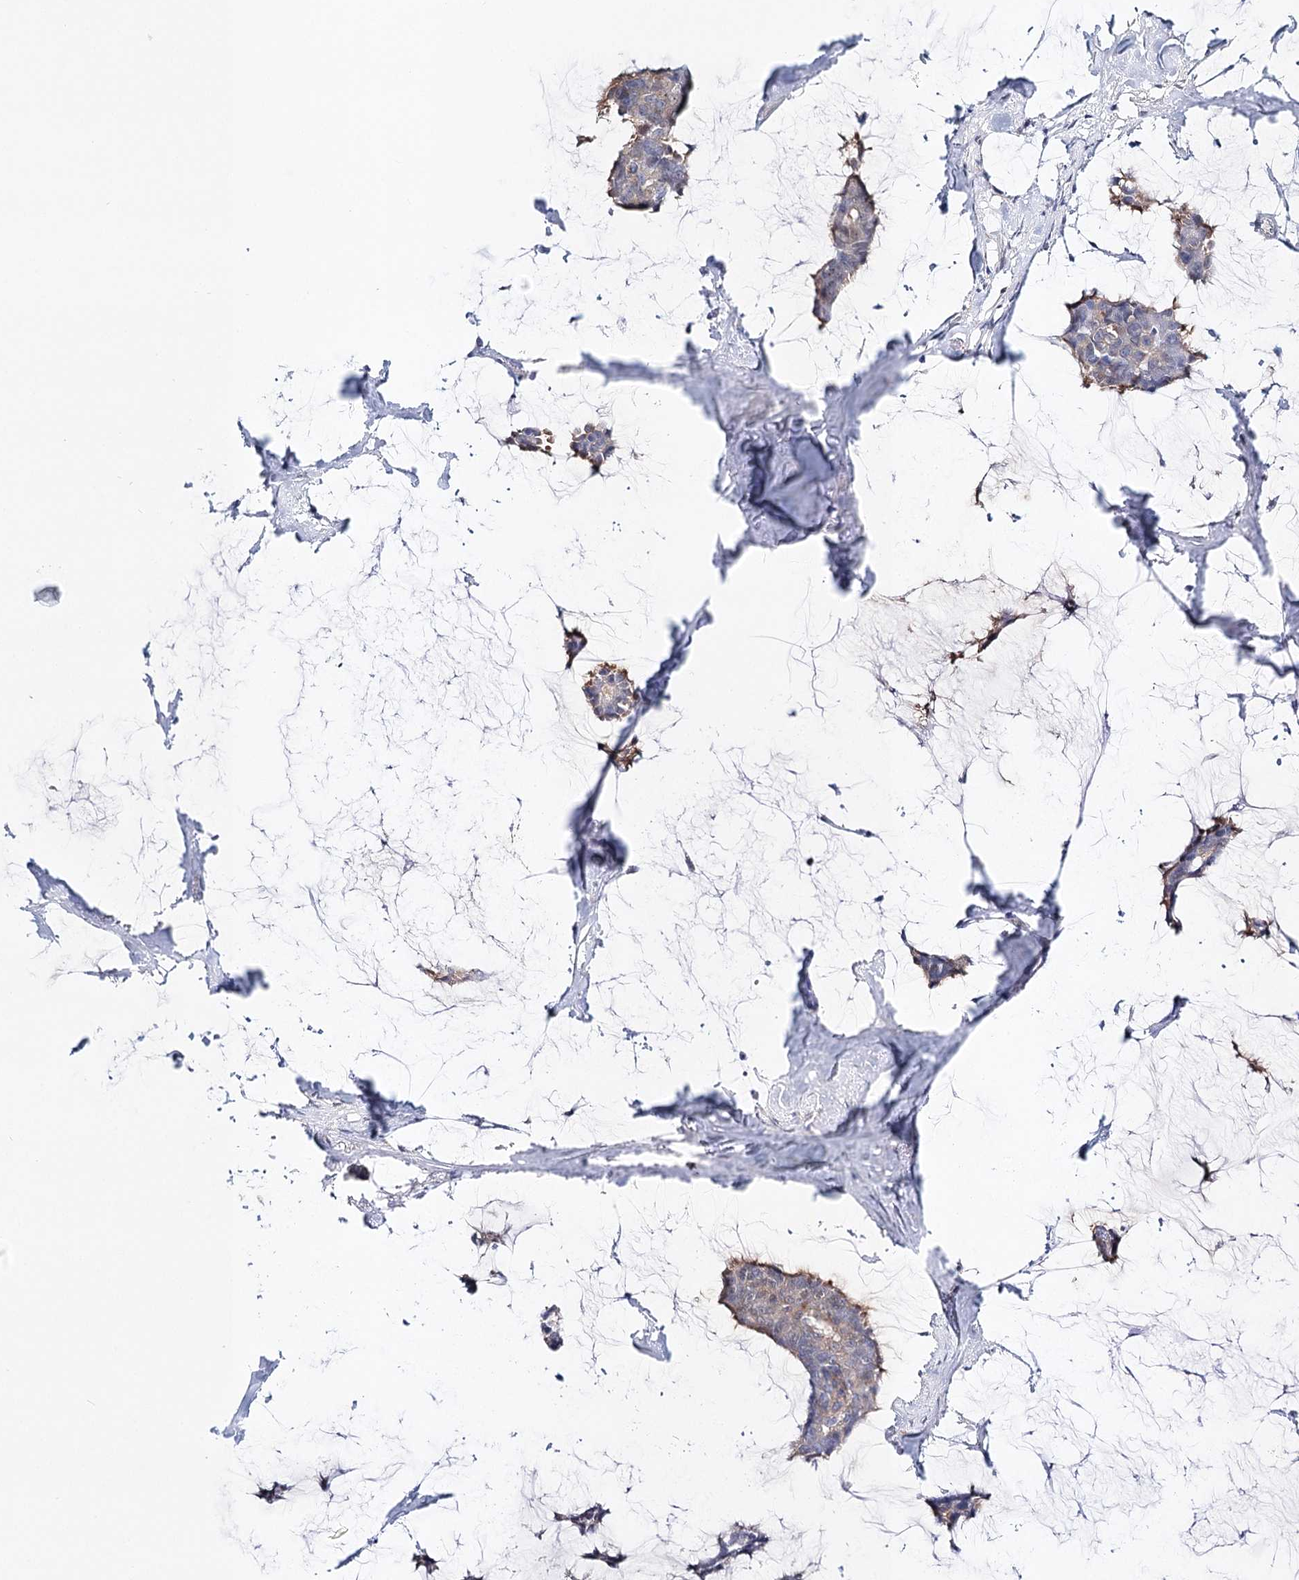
{"staining": {"intensity": "negative", "quantity": "none", "location": "none"}, "tissue": "breast cancer", "cell_type": "Tumor cells", "image_type": "cancer", "snomed": [{"axis": "morphology", "description": "Duct carcinoma"}, {"axis": "topography", "description": "Breast"}], "caption": "Tumor cells are negative for brown protein staining in breast cancer (intraductal carcinoma). (Immunohistochemistry (ihc), brightfield microscopy, high magnification).", "gene": "UGP2", "patient": {"sex": "female", "age": 93}}